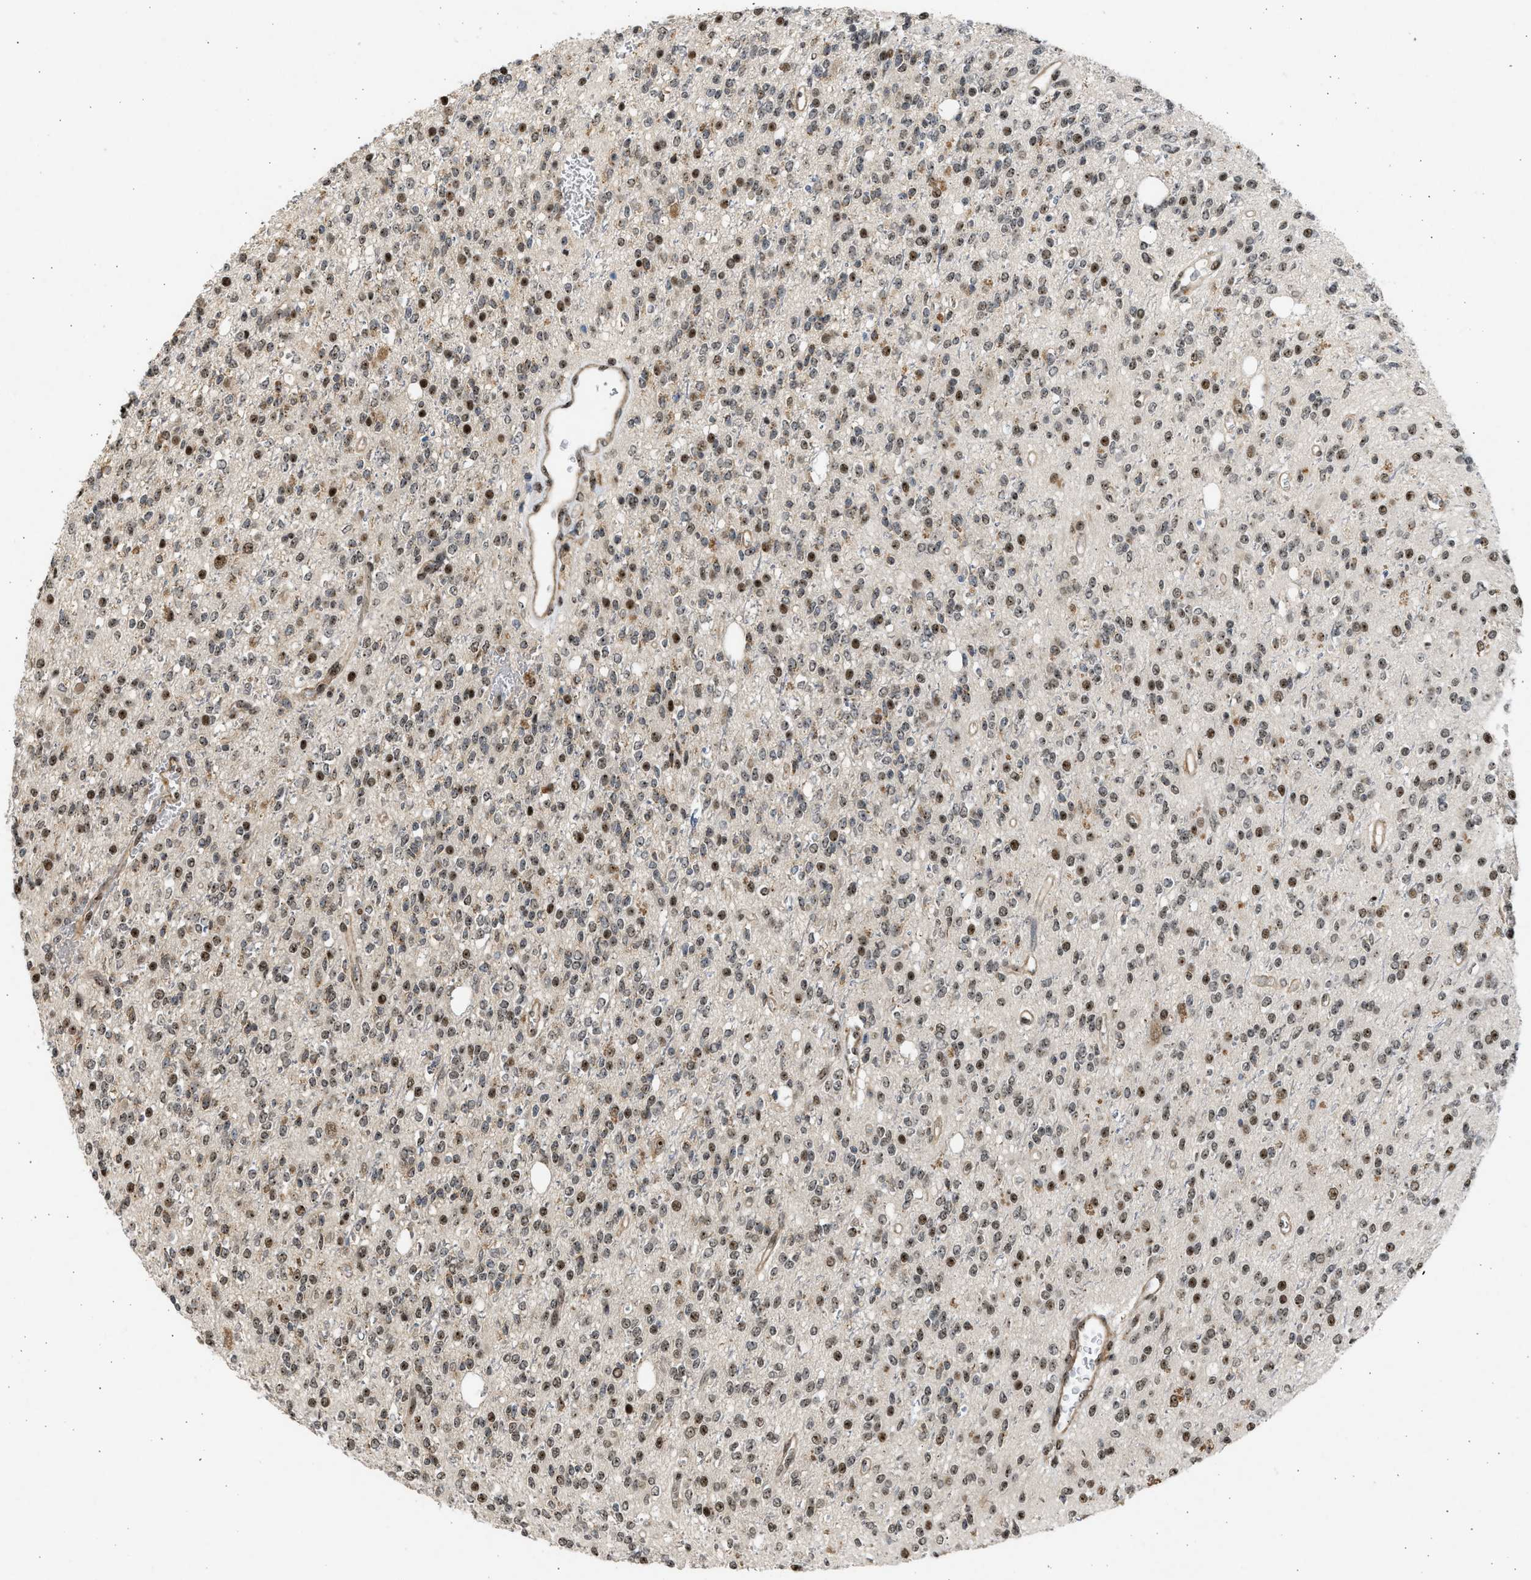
{"staining": {"intensity": "moderate", "quantity": ">75%", "location": "nuclear"}, "tissue": "glioma", "cell_type": "Tumor cells", "image_type": "cancer", "snomed": [{"axis": "morphology", "description": "Glioma, malignant, High grade"}, {"axis": "topography", "description": "Brain"}], "caption": "A histopathology image of glioma stained for a protein demonstrates moderate nuclear brown staining in tumor cells.", "gene": "TFDP2", "patient": {"sex": "male", "age": 34}}